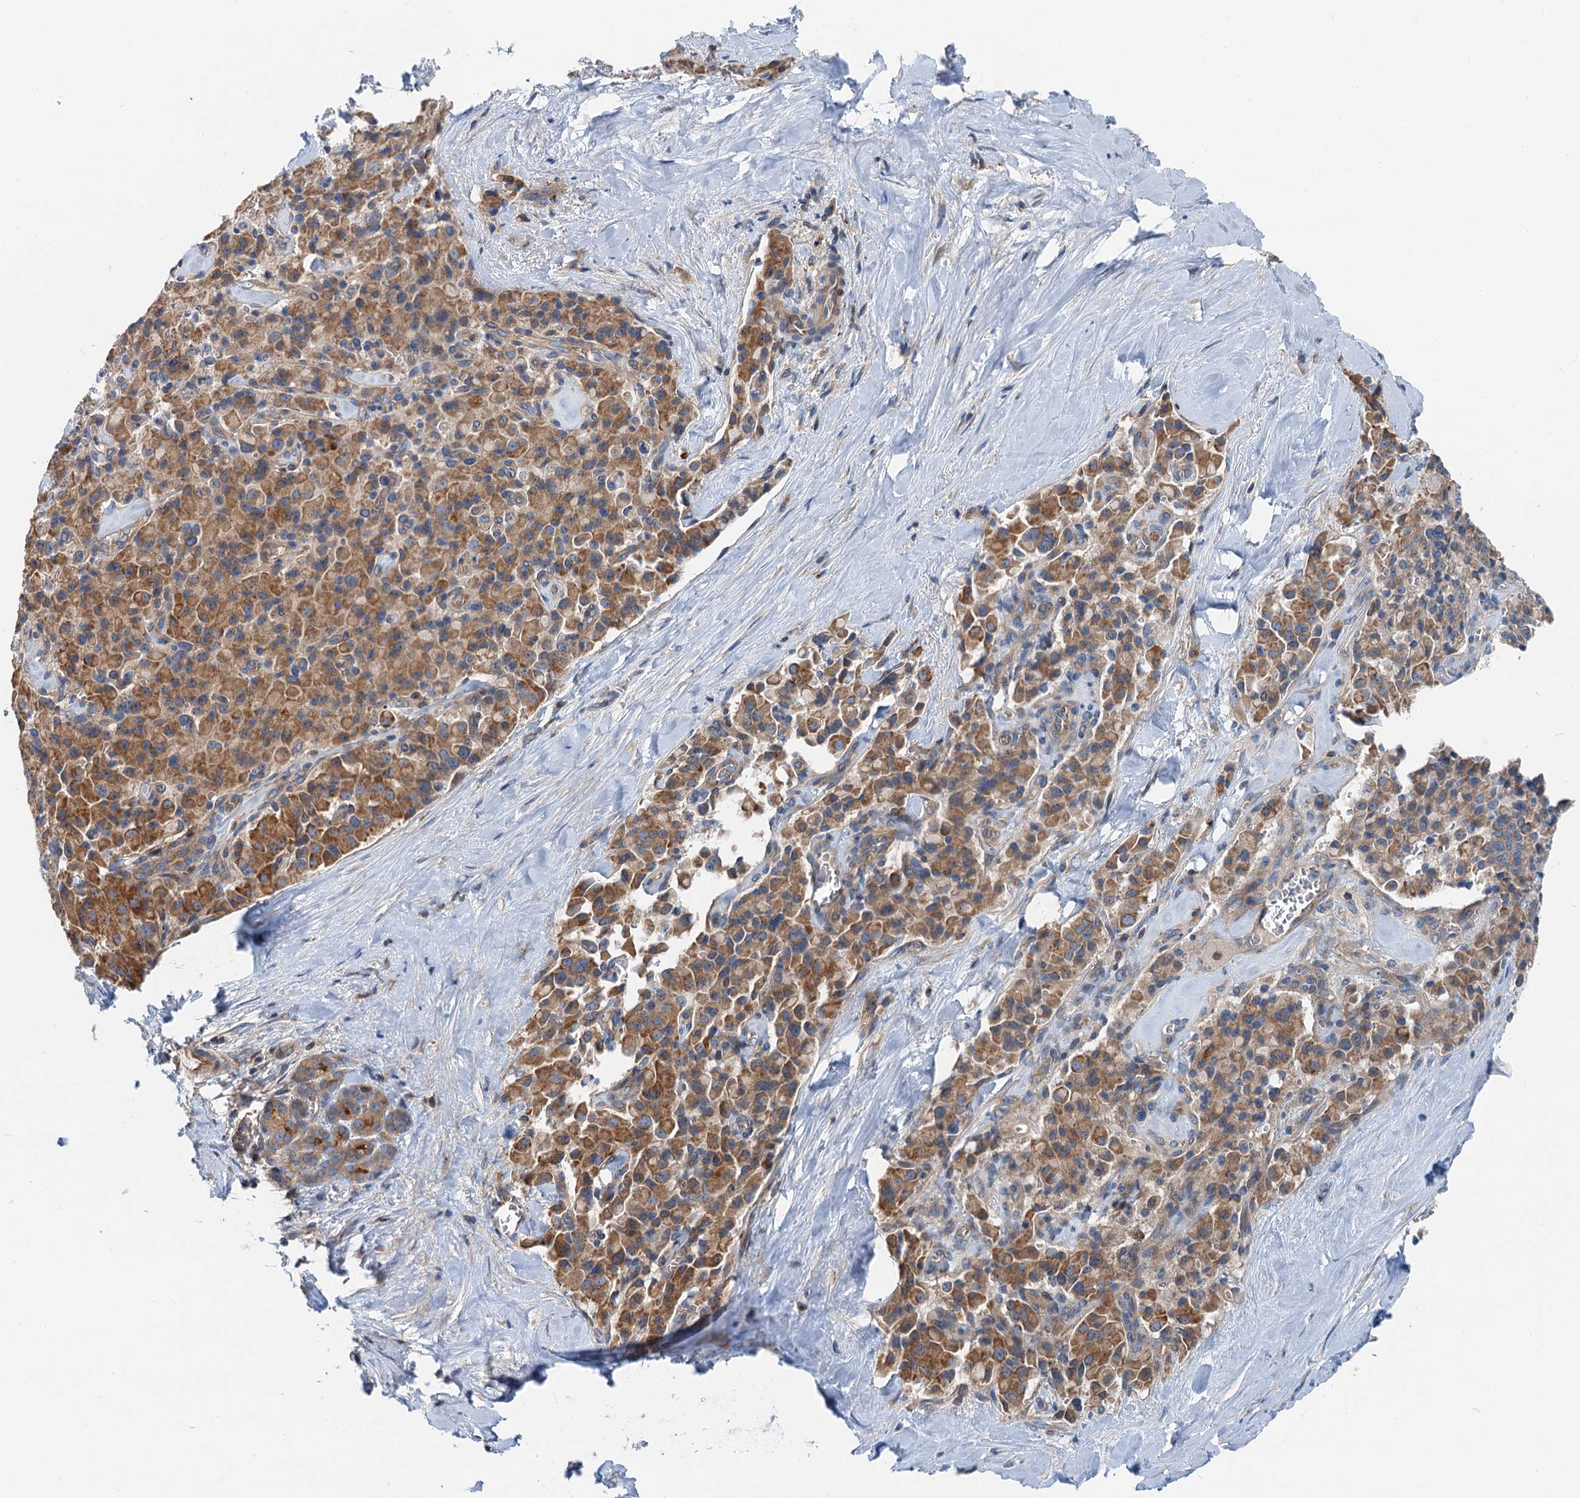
{"staining": {"intensity": "moderate", "quantity": ">75%", "location": "cytoplasmic/membranous"}, "tissue": "pancreatic cancer", "cell_type": "Tumor cells", "image_type": "cancer", "snomed": [{"axis": "morphology", "description": "Adenocarcinoma, NOS"}, {"axis": "topography", "description": "Pancreas"}], "caption": "Brown immunohistochemical staining in pancreatic adenocarcinoma shows moderate cytoplasmic/membranous expression in about >75% of tumor cells.", "gene": "ANKRD26", "patient": {"sex": "male", "age": 65}}